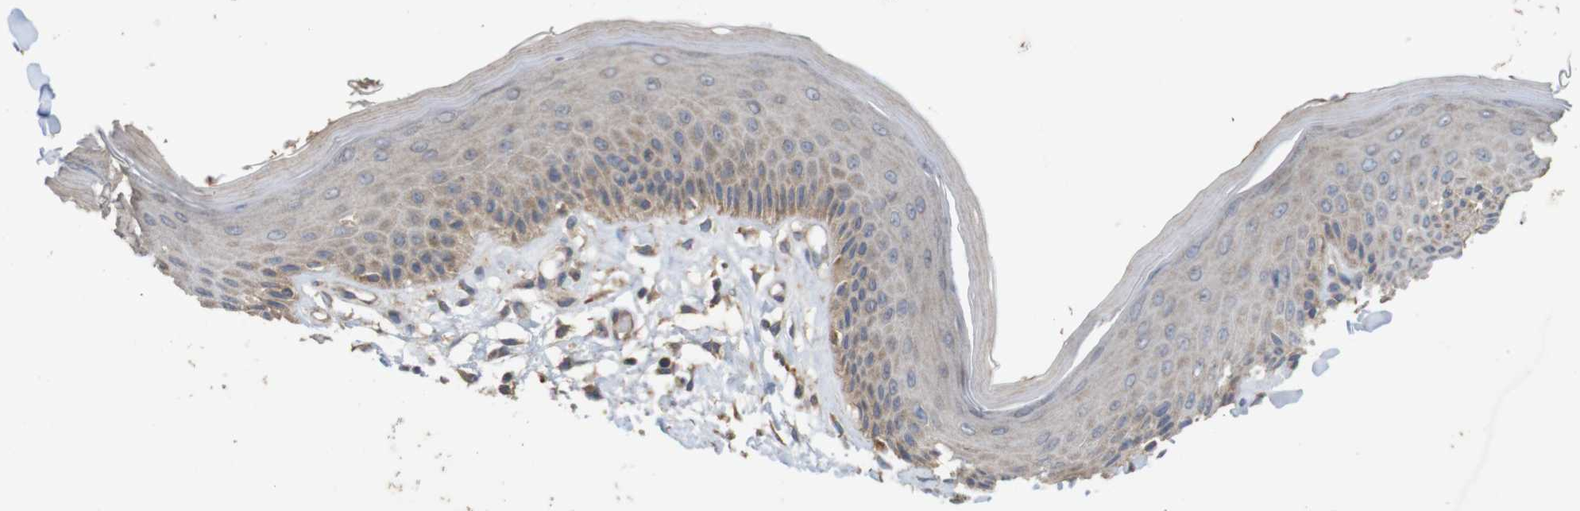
{"staining": {"intensity": "weak", "quantity": "25%-75%", "location": "cytoplasmic/membranous"}, "tissue": "skin", "cell_type": "Epidermal cells", "image_type": "normal", "snomed": [{"axis": "morphology", "description": "Normal tissue, NOS"}, {"axis": "topography", "description": "Vulva"}], "caption": "Human skin stained with a protein marker displays weak staining in epidermal cells.", "gene": "KCNS3", "patient": {"sex": "female", "age": 73}}